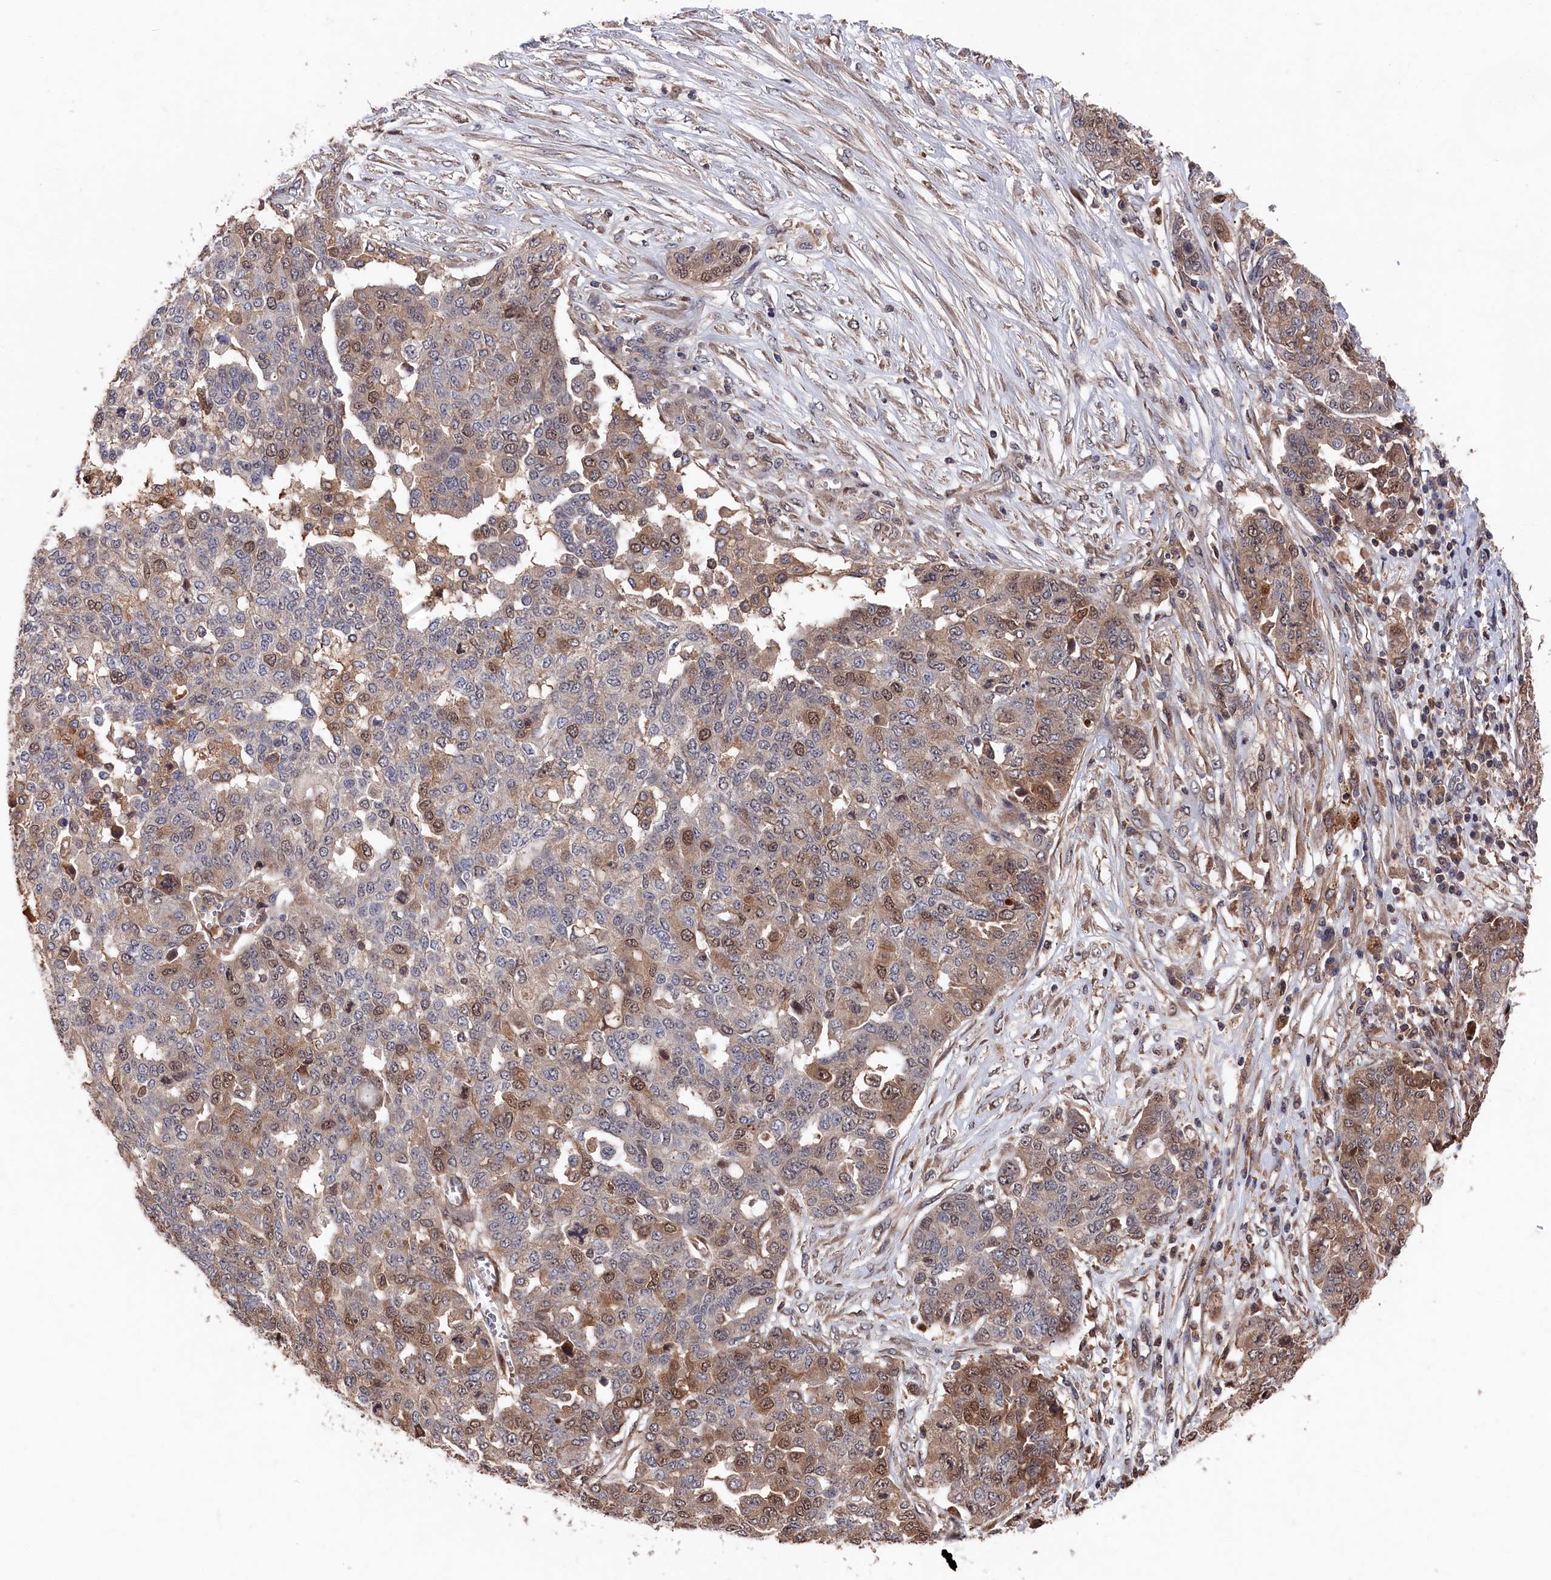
{"staining": {"intensity": "moderate", "quantity": "25%-75%", "location": "cytoplasmic/membranous,nuclear"}, "tissue": "ovarian cancer", "cell_type": "Tumor cells", "image_type": "cancer", "snomed": [{"axis": "morphology", "description": "Cystadenocarcinoma, serous, NOS"}, {"axis": "topography", "description": "Soft tissue"}, {"axis": "topography", "description": "Ovary"}], "caption": "This is an image of immunohistochemistry staining of ovarian serous cystadenocarcinoma, which shows moderate staining in the cytoplasmic/membranous and nuclear of tumor cells.", "gene": "RMI2", "patient": {"sex": "female", "age": 57}}